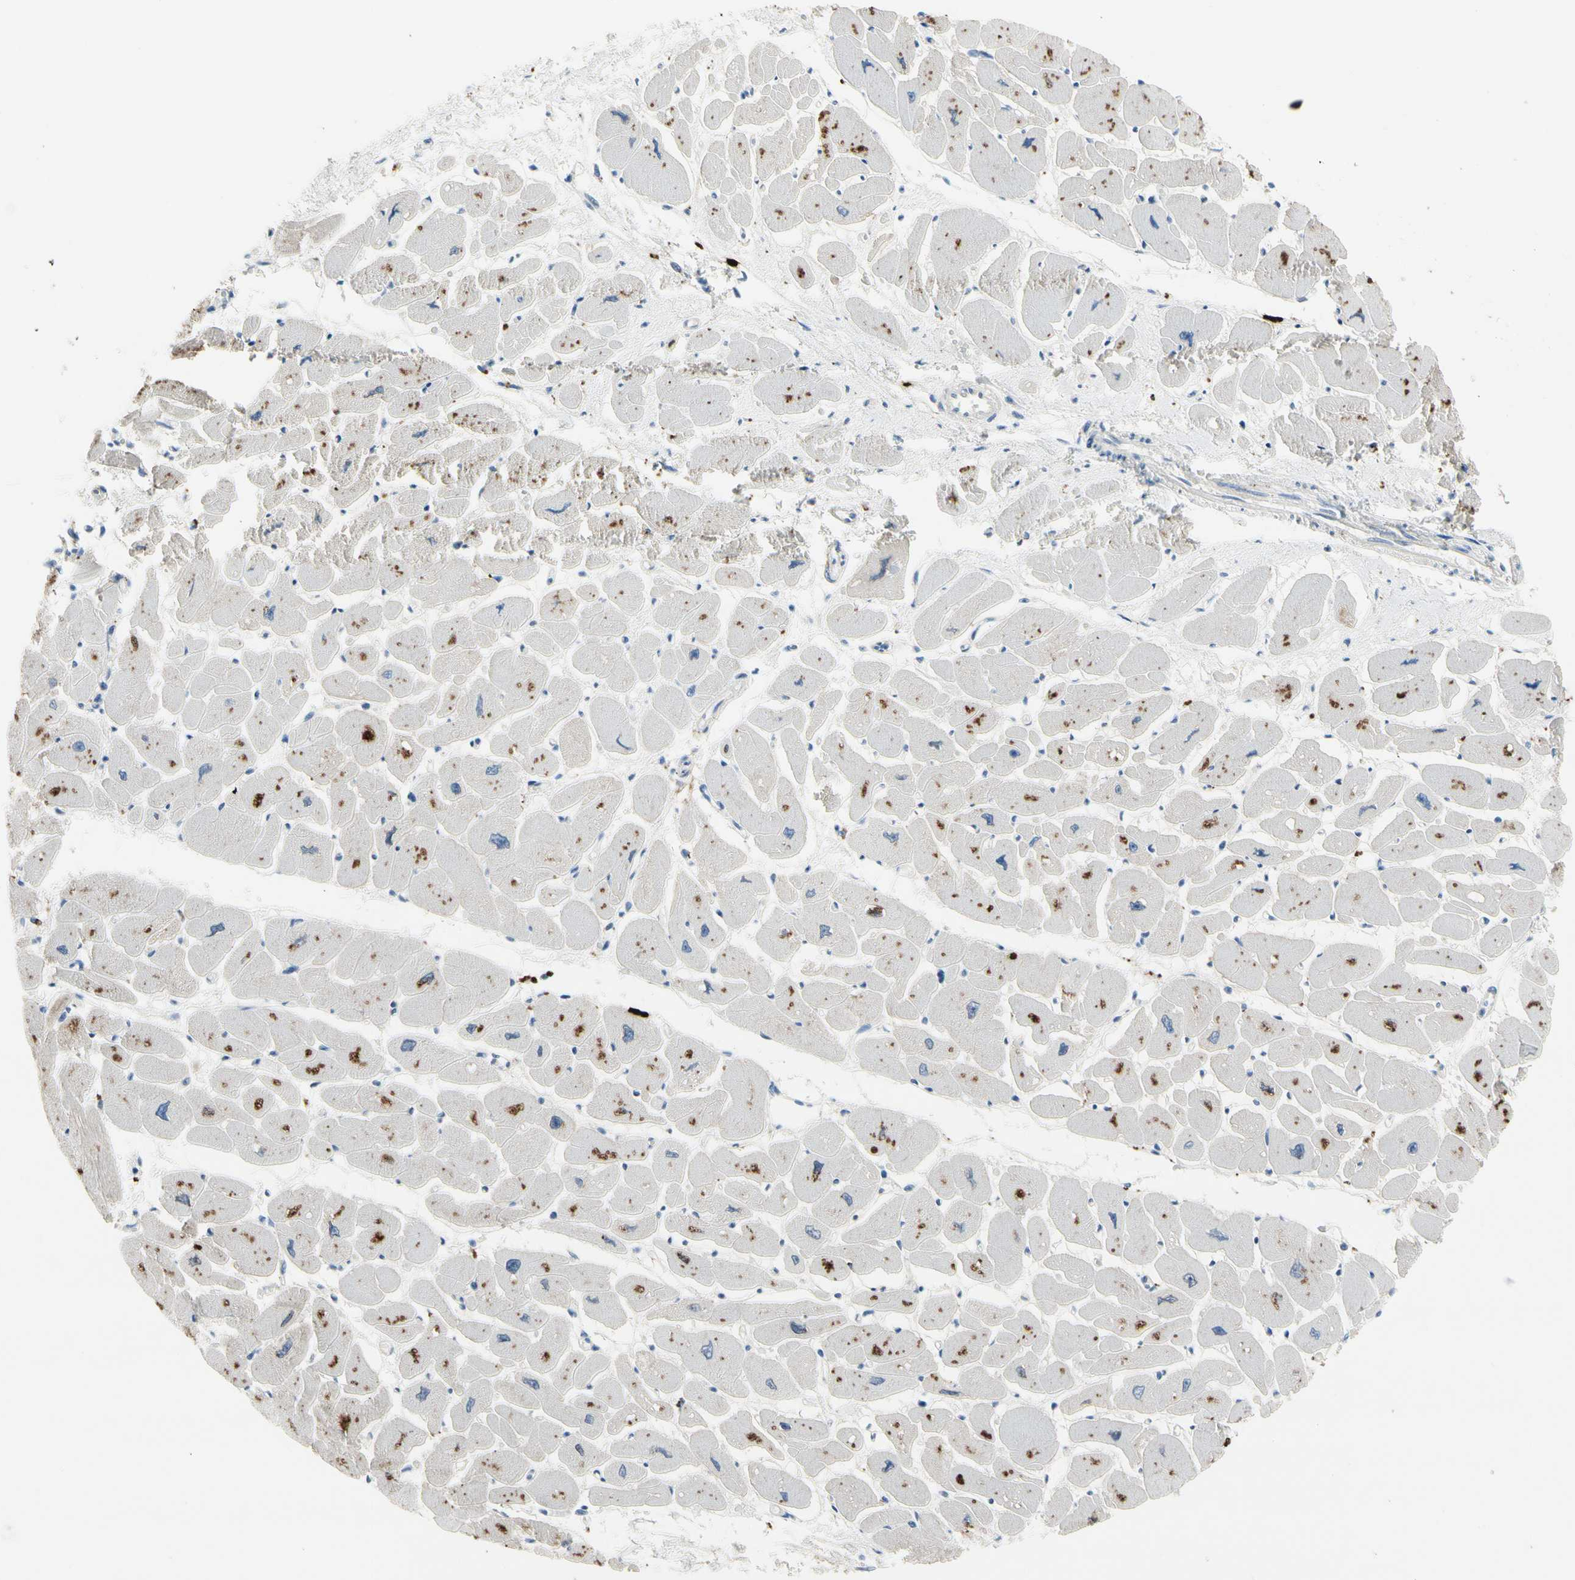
{"staining": {"intensity": "moderate", "quantity": "<25%", "location": "cytoplasmic/membranous"}, "tissue": "heart muscle", "cell_type": "Cardiomyocytes", "image_type": "normal", "snomed": [{"axis": "morphology", "description": "Normal tissue, NOS"}, {"axis": "topography", "description": "Heart"}], "caption": "Immunohistochemistry (IHC) of unremarkable heart muscle demonstrates low levels of moderate cytoplasmic/membranous staining in approximately <25% of cardiomyocytes.", "gene": "CPA3", "patient": {"sex": "female", "age": 54}}